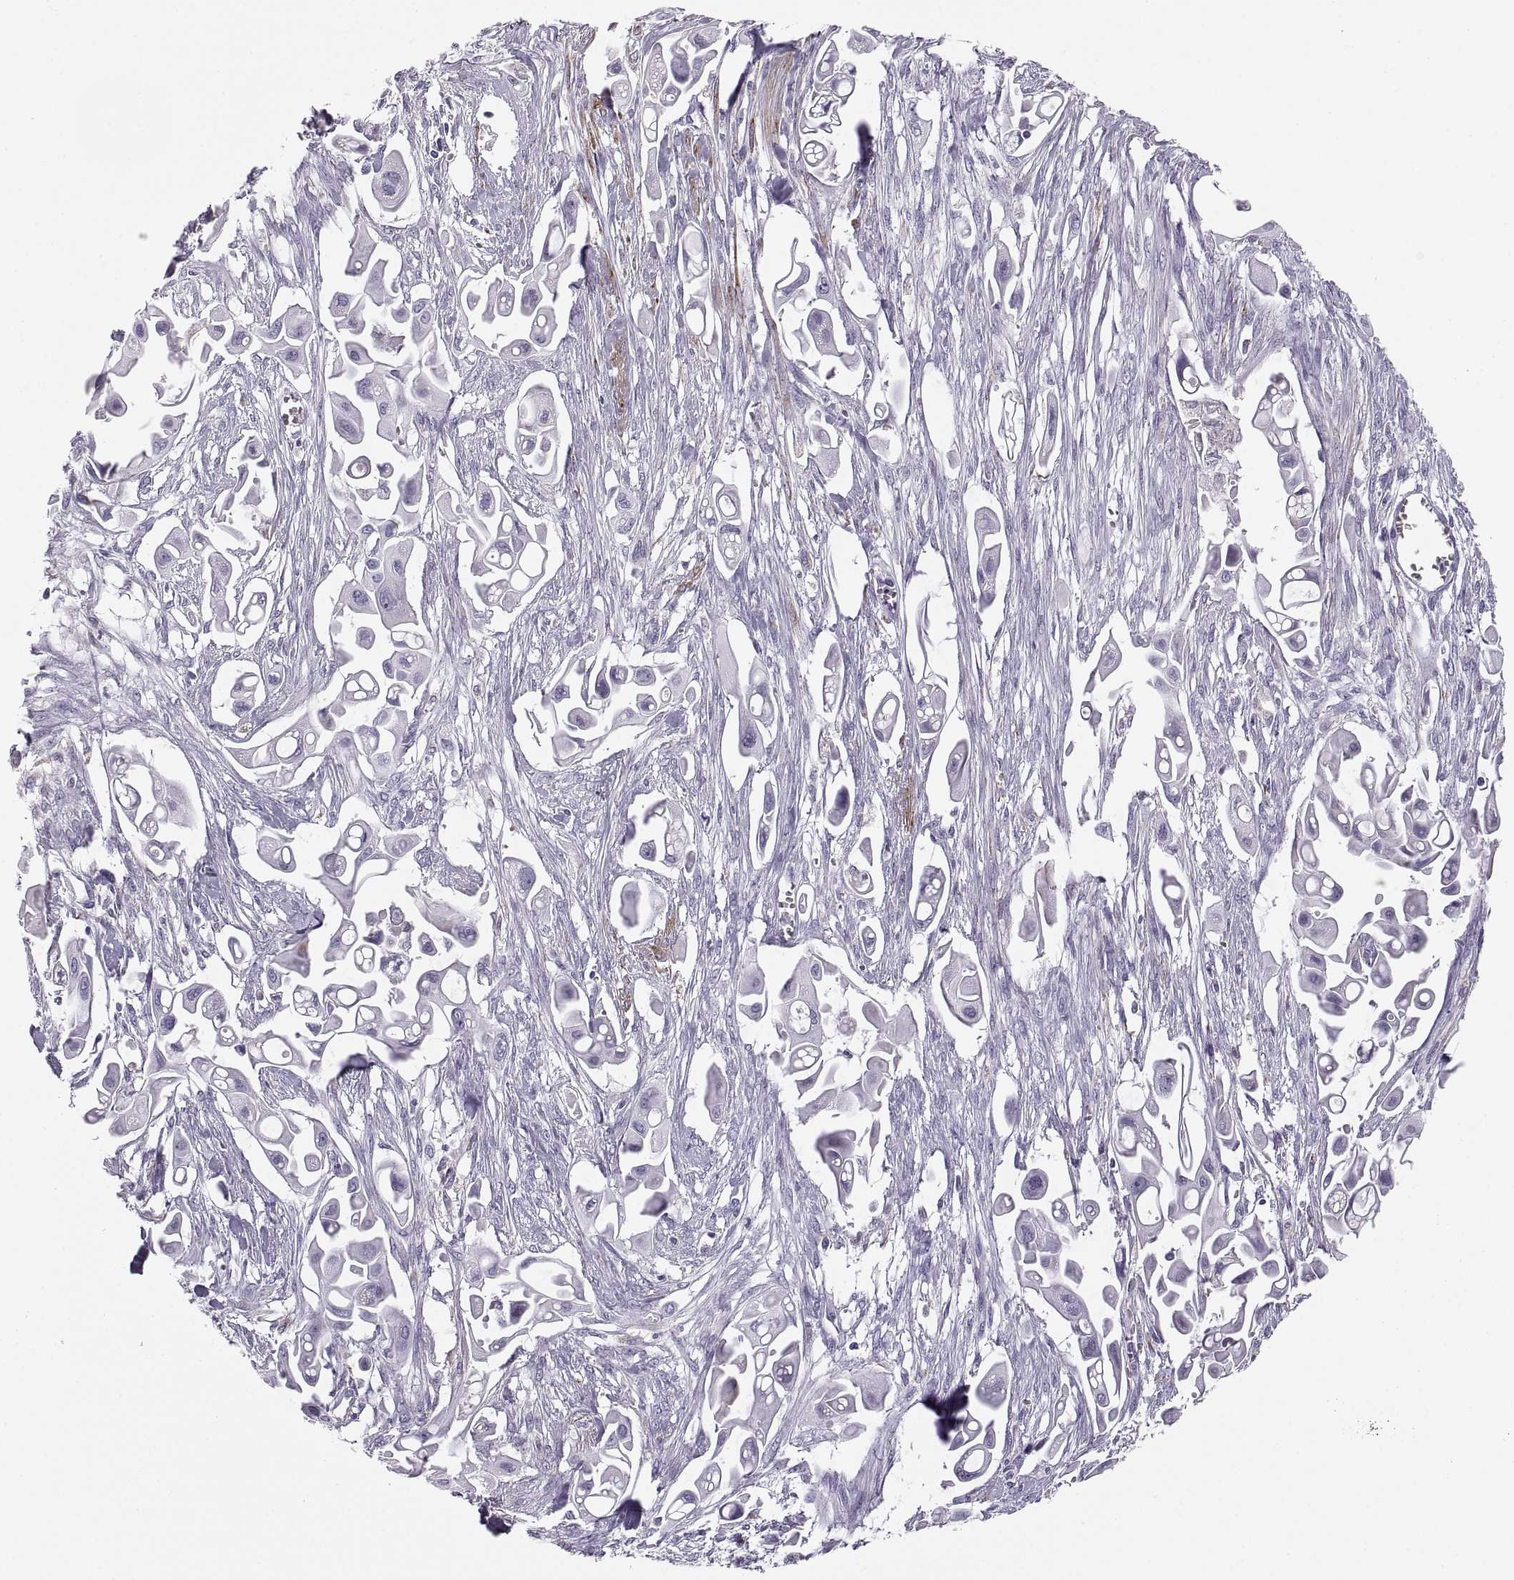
{"staining": {"intensity": "negative", "quantity": "none", "location": "none"}, "tissue": "pancreatic cancer", "cell_type": "Tumor cells", "image_type": "cancer", "snomed": [{"axis": "morphology", "description": "Adenocarcinoma, NOS"}, {"axis": "topography", "description": "Pancreas"}], "caption": "A micrograph of adenocarcinoma (pancreatic) stained for a protein exhibits no brown staining in tumor cells.", "gene": "COL9A3", "patient": {"sex": "male", "age": 50}}